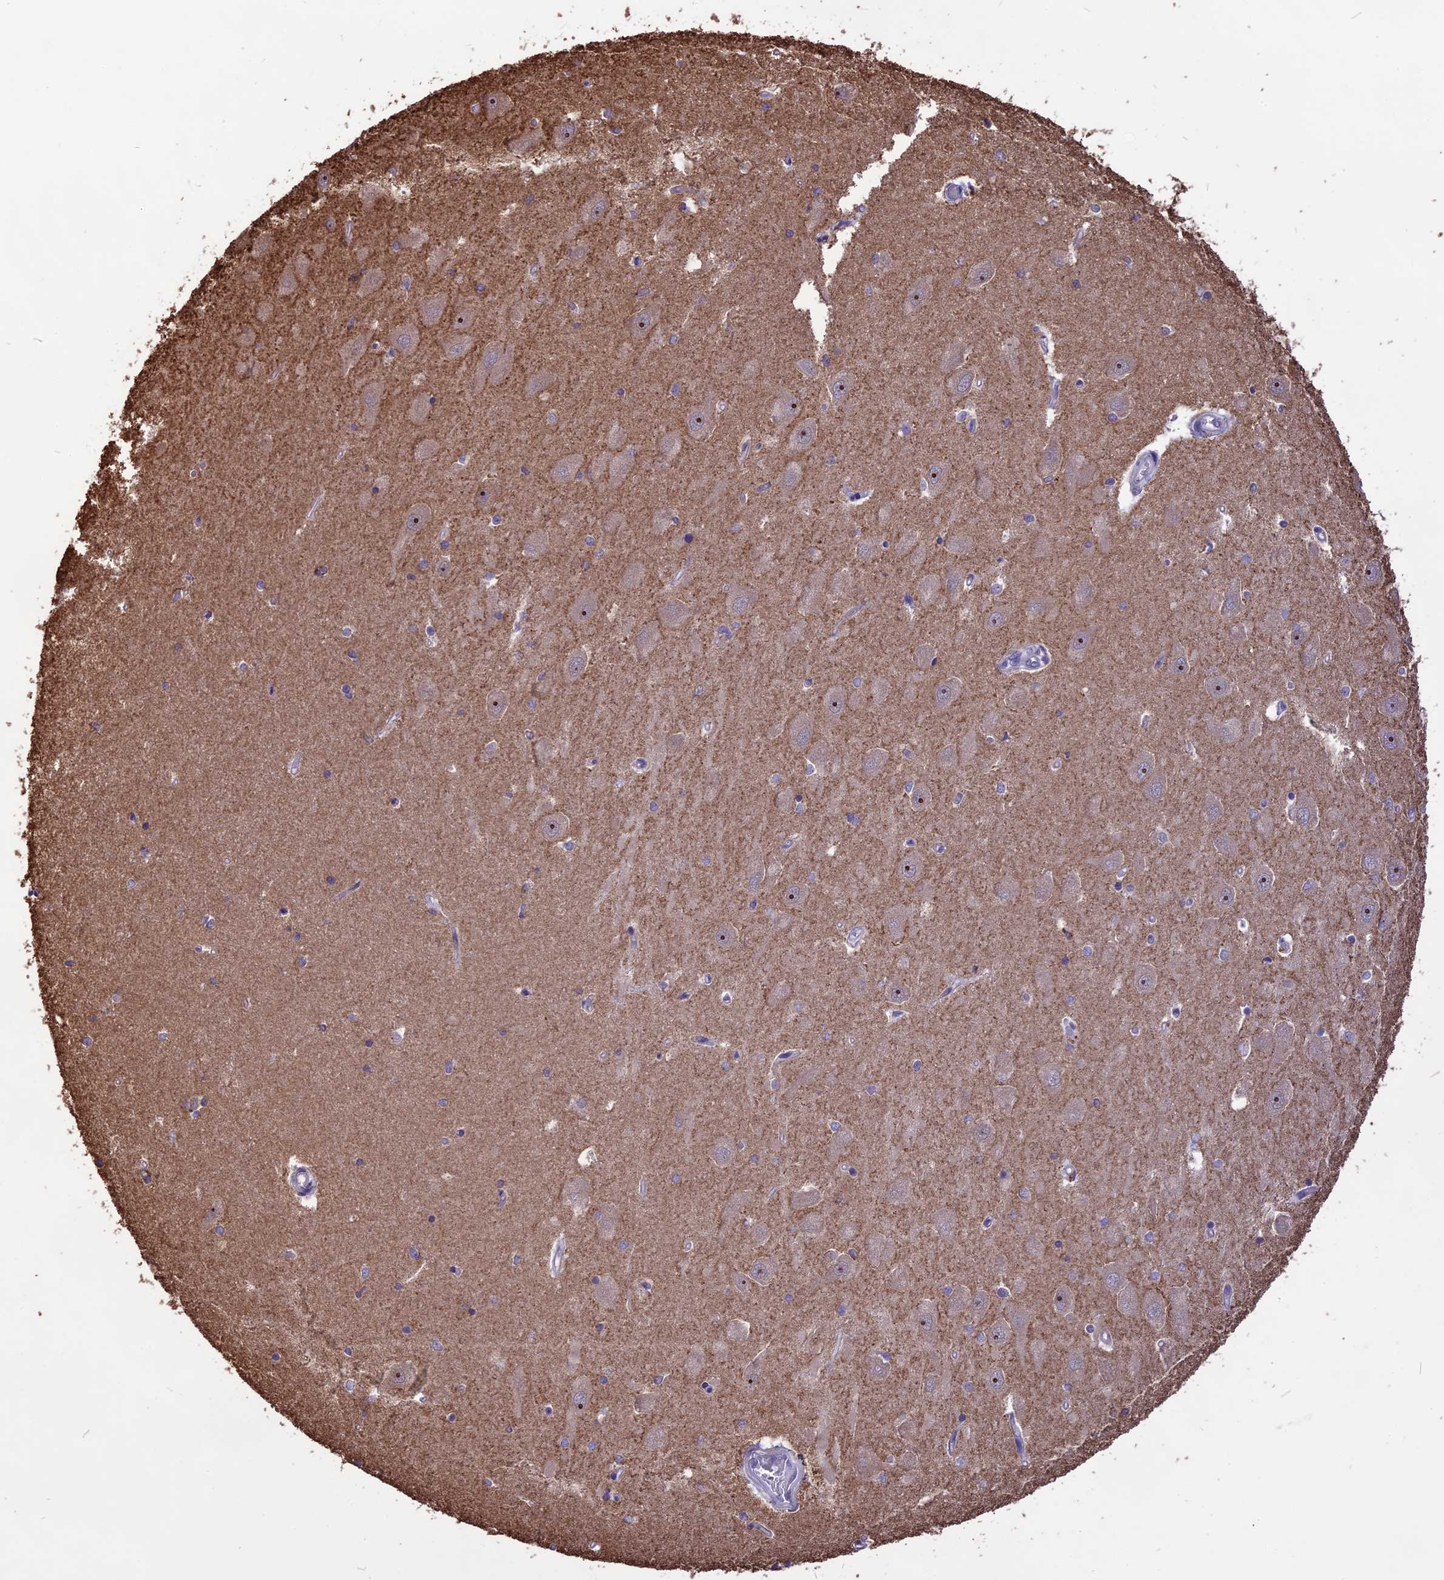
{"staining": {"intensity": "negative", "quantity": "none", "location": "none"}, "tissue": "hippocampus", "cell_type": "Glial cells", "image_type": "normal", "snomed": [{"axis": "morphology", "description": "Normal tissue, NOS"}, {"axis": "topography", "description": "Hippocampus"}], "caption": "Glial cells show no significant expression in benign hippocampus. (DAB (3,3'-diaminobenzidine) immunohistochemistry visualized using brightfield microscopy, high magnification).", "gene": "CMSS1", "patient": {"sex": "male", "age": 45}}